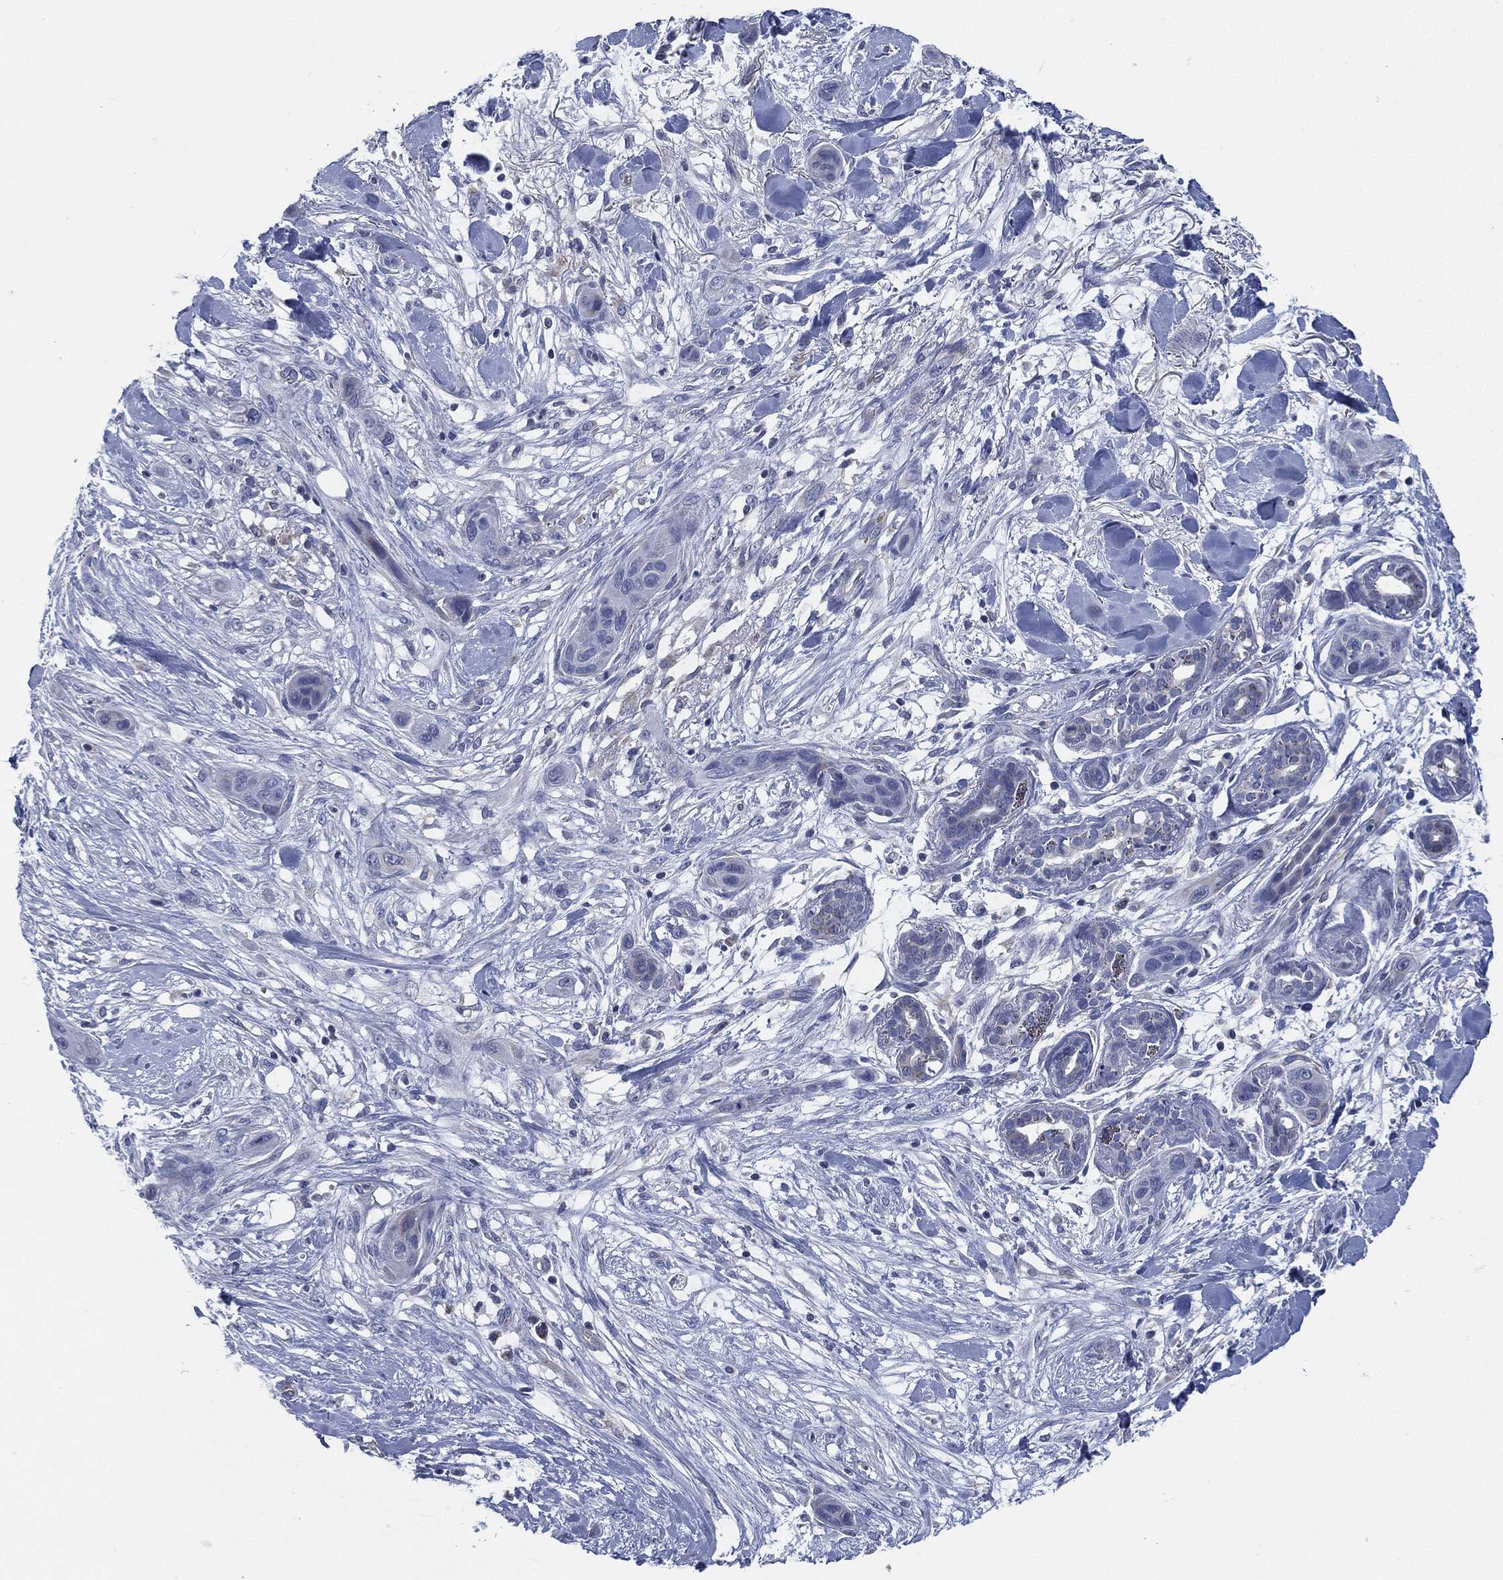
{"staining": {"intensity": "negative", "quantity": "none", "location": "none"}, "tissue": "skin cancer", "cell_type": "Tumor cells", "image_type": "cancer", "snomed": [{"axis": "morphology", "description": "Squamous cell carcinoma, NOS"}, {"axis": "topography", "description": "Skin"}], "caption": "Image shows no protein staining in tumor cells of skin squamous cell carcinoma tissue. The staining is performed using DAB (3,3'-diaminobenzidine) brown chromogen with nuclei counter-stained in using hematoxylin.", "gene": "SIGLEC9", "patient": {"sex": "male", "age": 78}}